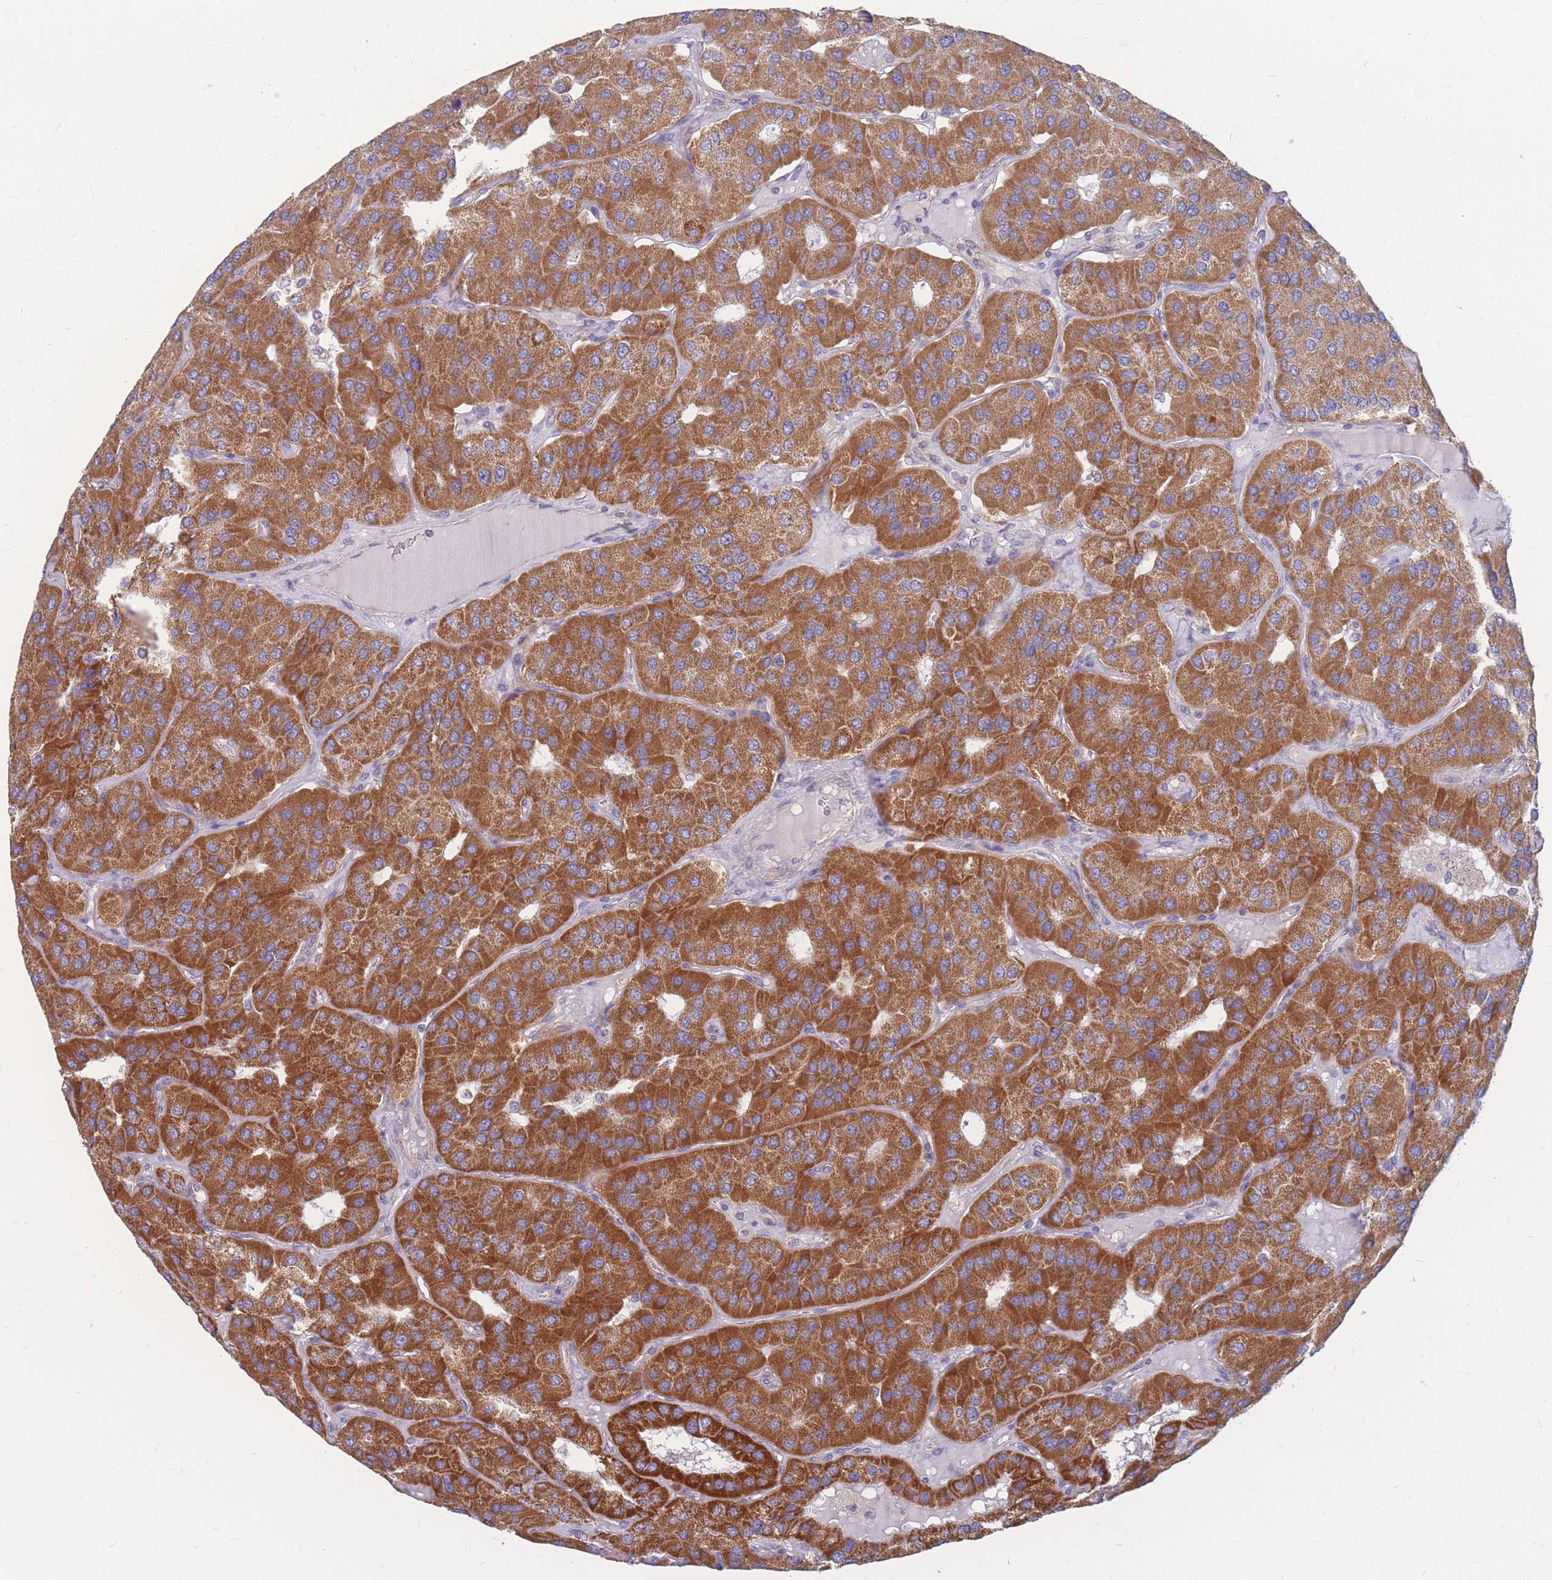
{"staining": {"intensity": "strong", "quantity": ">75%", "location": "cytoplasmic/membranous"}, "tissue": "parathyroid gland", "cell_type": "Glandular cells", "image_type": "normal", "snomed": [{"axis": "morphology", "description": "Normal tissue, NOS"}, {"axis": "morphology", "description": "Adenoma, NOS"}, {"axis": "topography", "description": "Parathyroid gland"}], "caption": "Parathyroid gland stained with DAB immunohistochemistry (IHC) shows high levels of strong cytoplasmic/membranous expression in about >75% of glandular cells. (brown staining indicates protein expression, while blue staining denotes nuclei).", "gene": "MRPS9", "patient": {"sex": "female", "age": 86}}